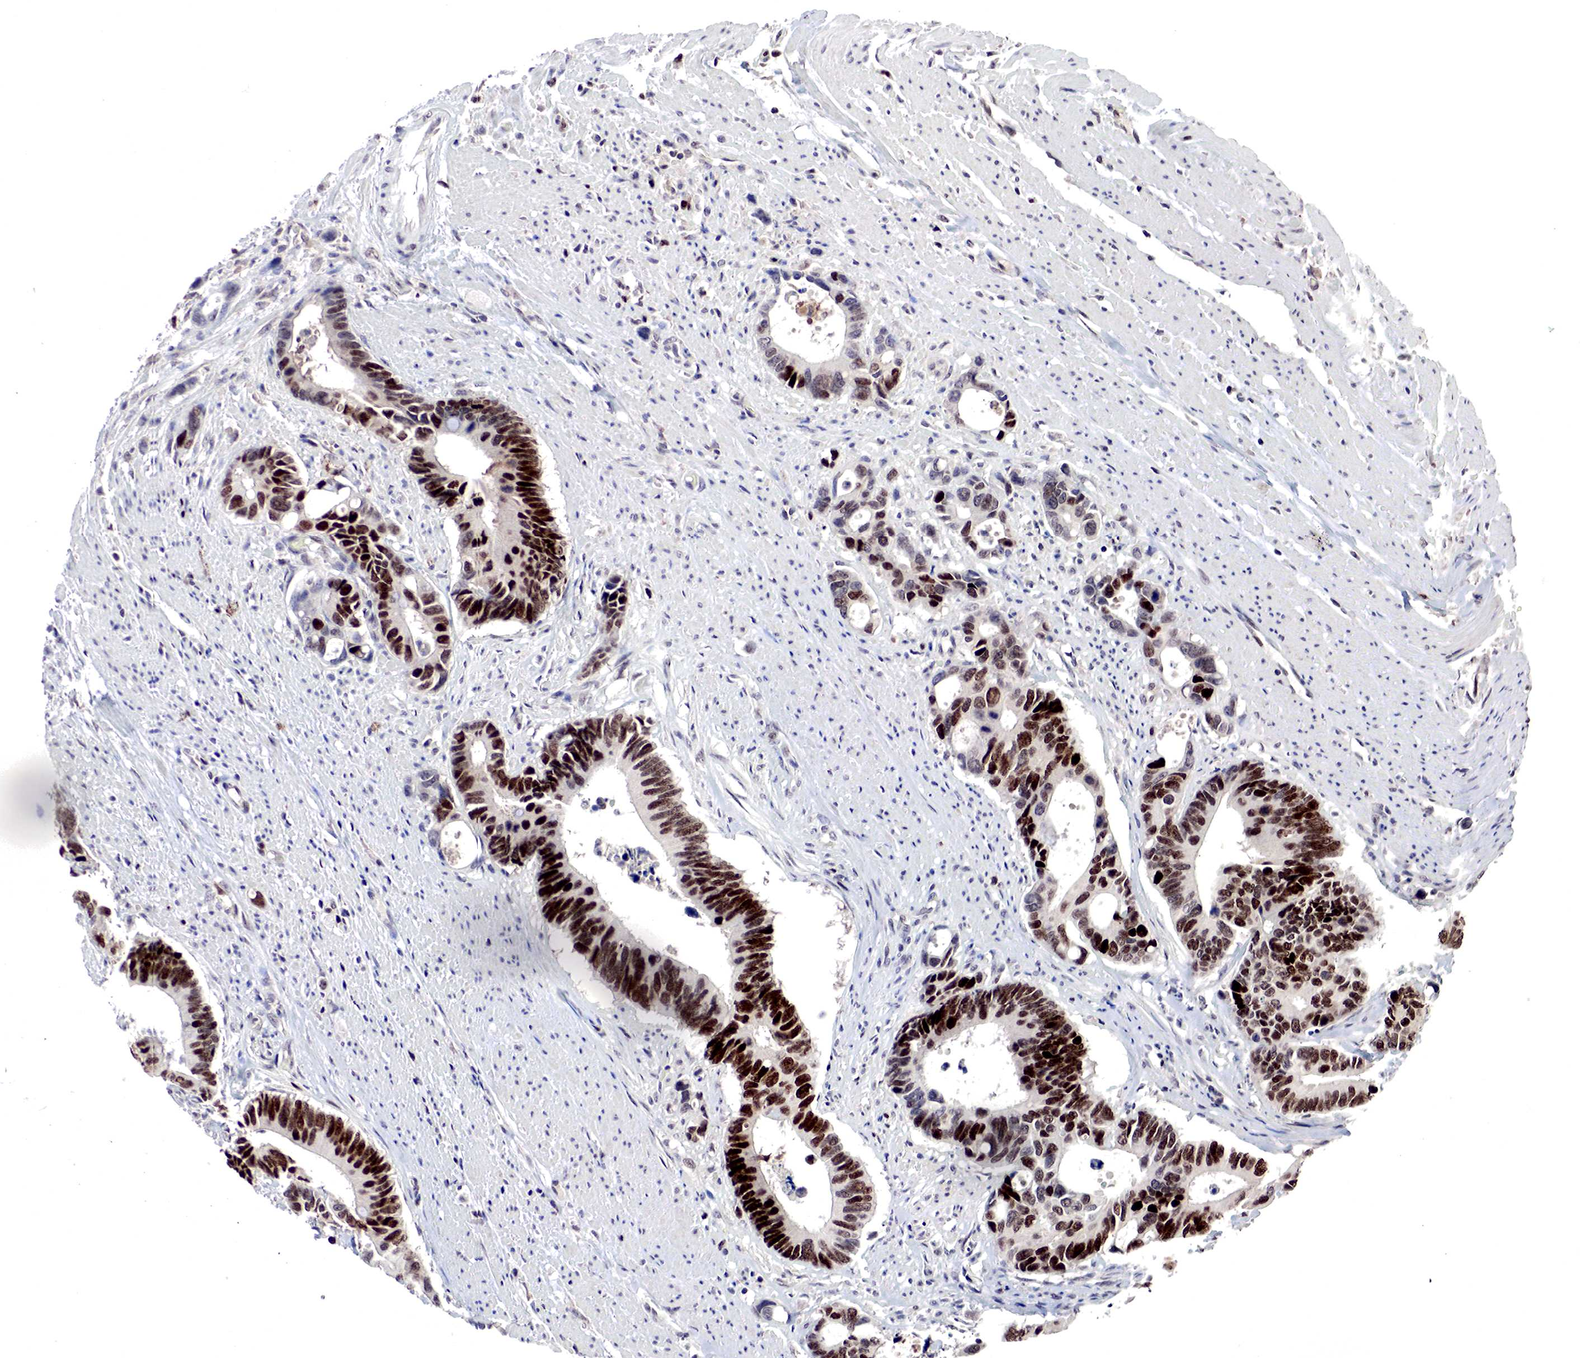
{"staining": {"intensity": "strong", "quantity": ">75%", "location": "nuclear"}, "tissue": "colorectal cancer", "cell_type": "Tumor cells", "image_type": "cancer", "snomed": [{"axis": "morphology", "description": "Adenocarcinoma, NOS"}, {"axis": "topography", "description": "Colon"}], "caption": "Tumor cells exhibit high levels of strong nuclear staining in about >75% of cells in human adenocarcinoma (colorectal). (Stains: DAB (3,3'-diaminobenzidine) in brown, nuclei in blue, Microscopy: brightfield microscopy at high magnification).", "gene": "DACH2", "patient": {"sex": "male", "age": 49}}